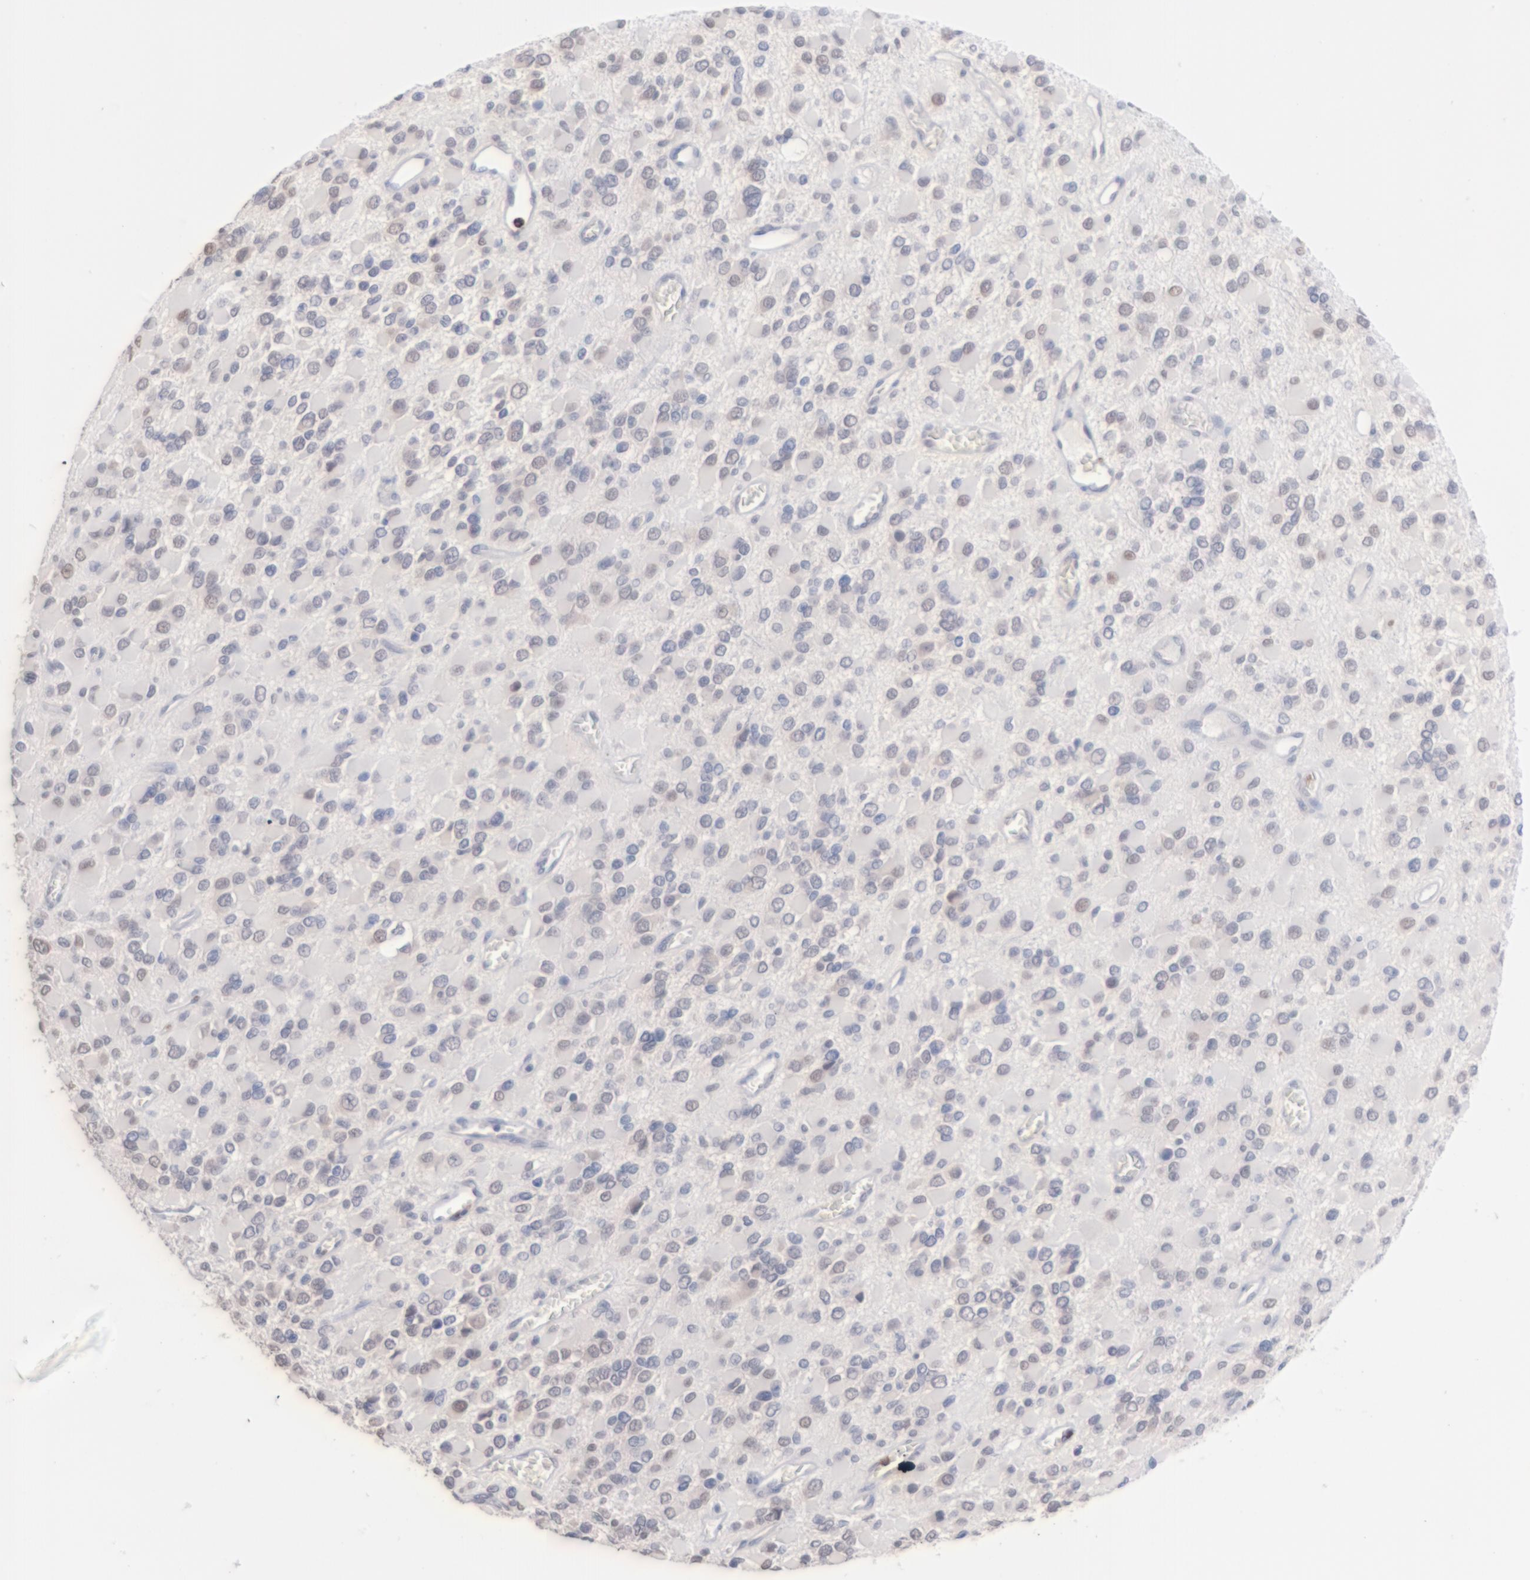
{"staining": {"intensity": "weak", "quantity": "<25%", "location": "cytoplasmic/membranous"}, "tissue": "glioma", "cell_type": "Tumor cells", "image_type": "cancer", "snomed": [{"axis": "morphology", "description": "Glioma, malignant, Low grade"}, {"axis": "topography", "description": "Brain"}], "caption": "This is an IHC photomicrograph of human low-grade glioma (malignant). There is no expression in tumor cells.", "gene": "MGAM", "patient": {"sex": "male", "age": 42}}